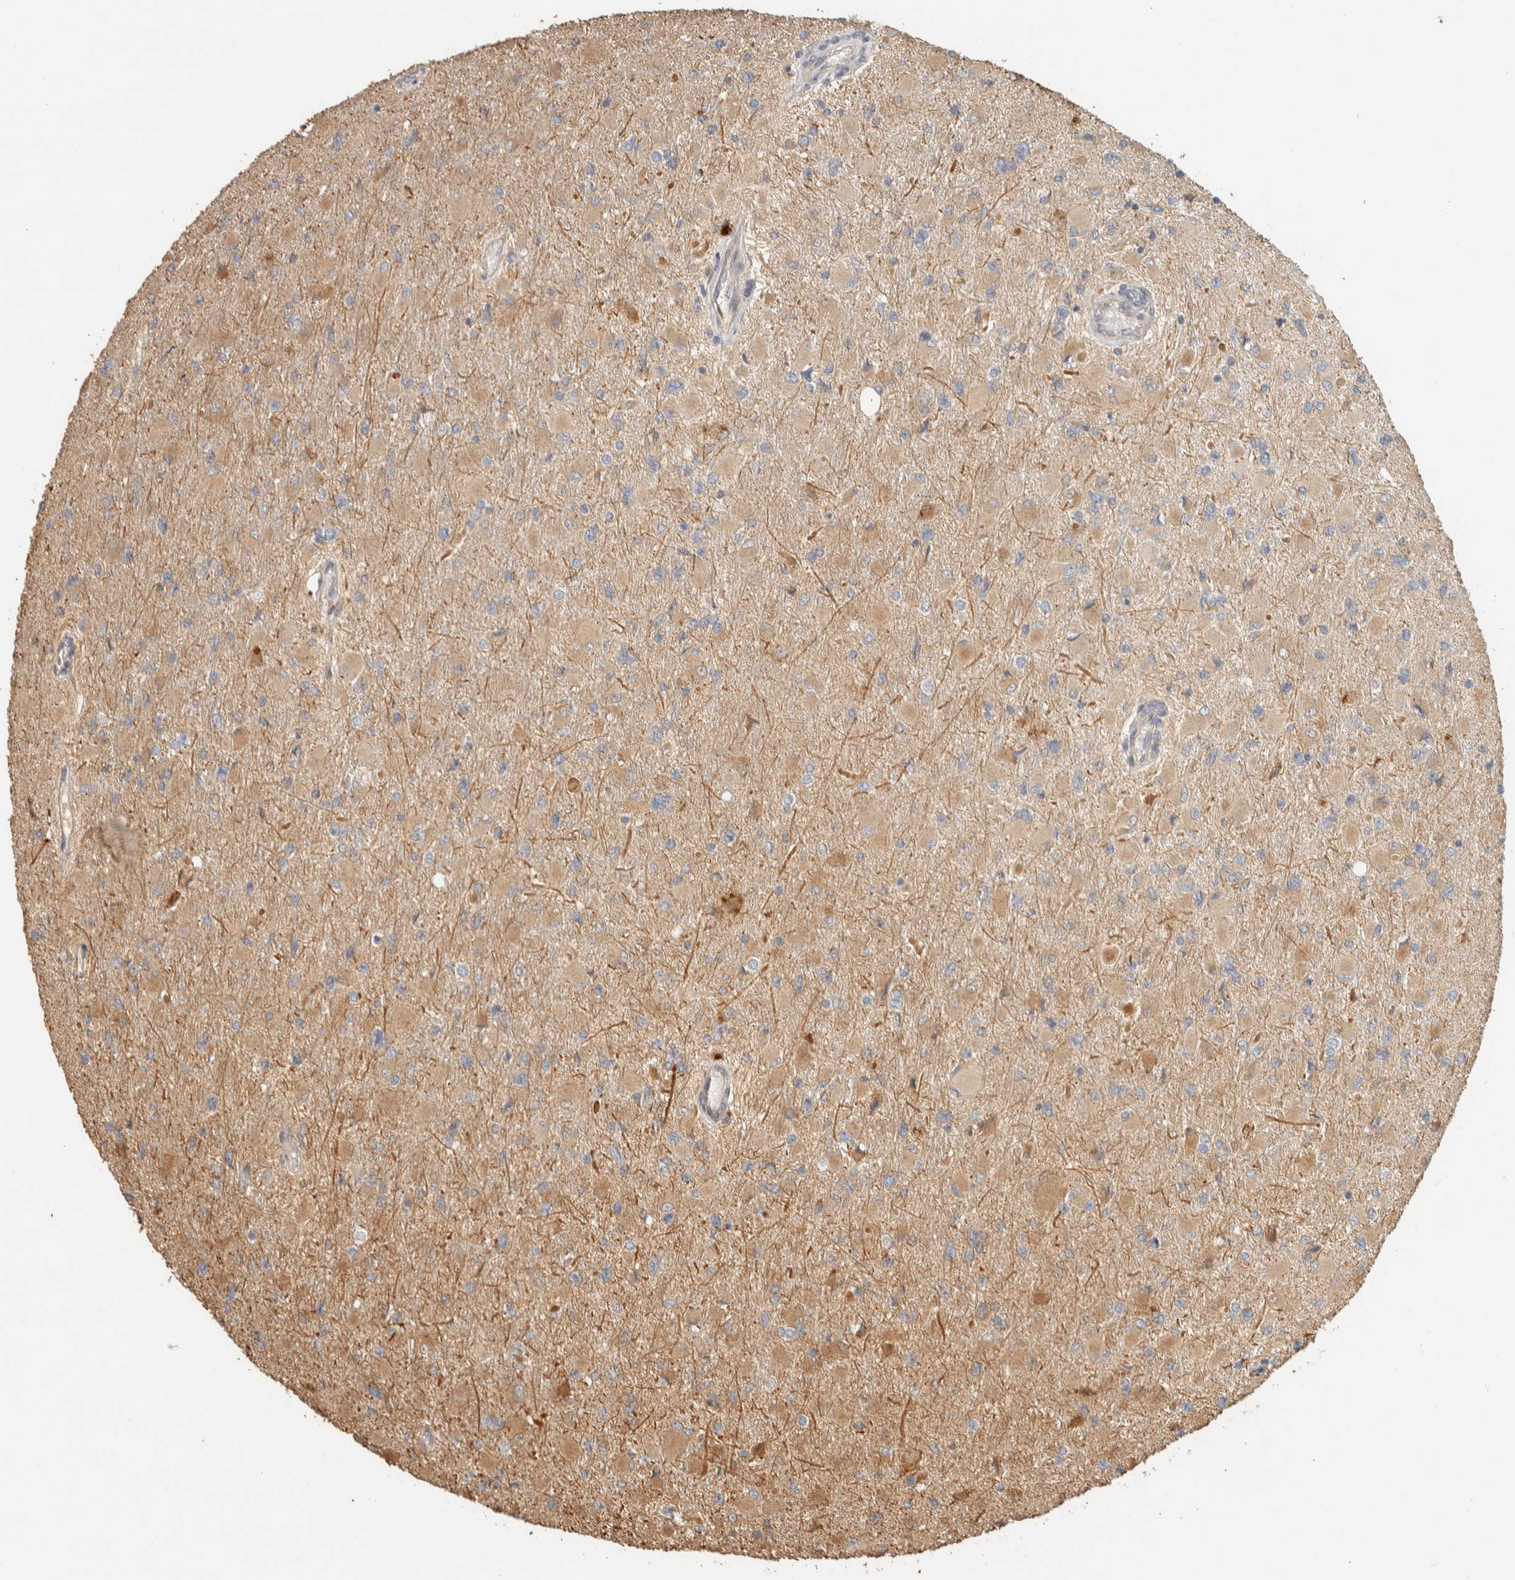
{"staining": {"intensity": "weak", "quantity": "25%-75%", "location": "cytoplasmic/membranous"}, "tissue": "glioma", "cell_type": "Tumor cells", "image_type": "cancer", "snomed": [{"axis": "morphology", "description": "Glioma, malignant, High grade"}, {"axis": "topography", "description": "Cerebral cortex"}], "caption": "Protein staining of malignant glioma (high-grade) tissue exhibits weak cytoplasmic/membranous expression in about 25%-75% of tumor cells. Ihc stains the protein in brown and the nuclei are stained blue.", "gene": "EXOC7", "patient": {"sex": "female", "age": 36}}